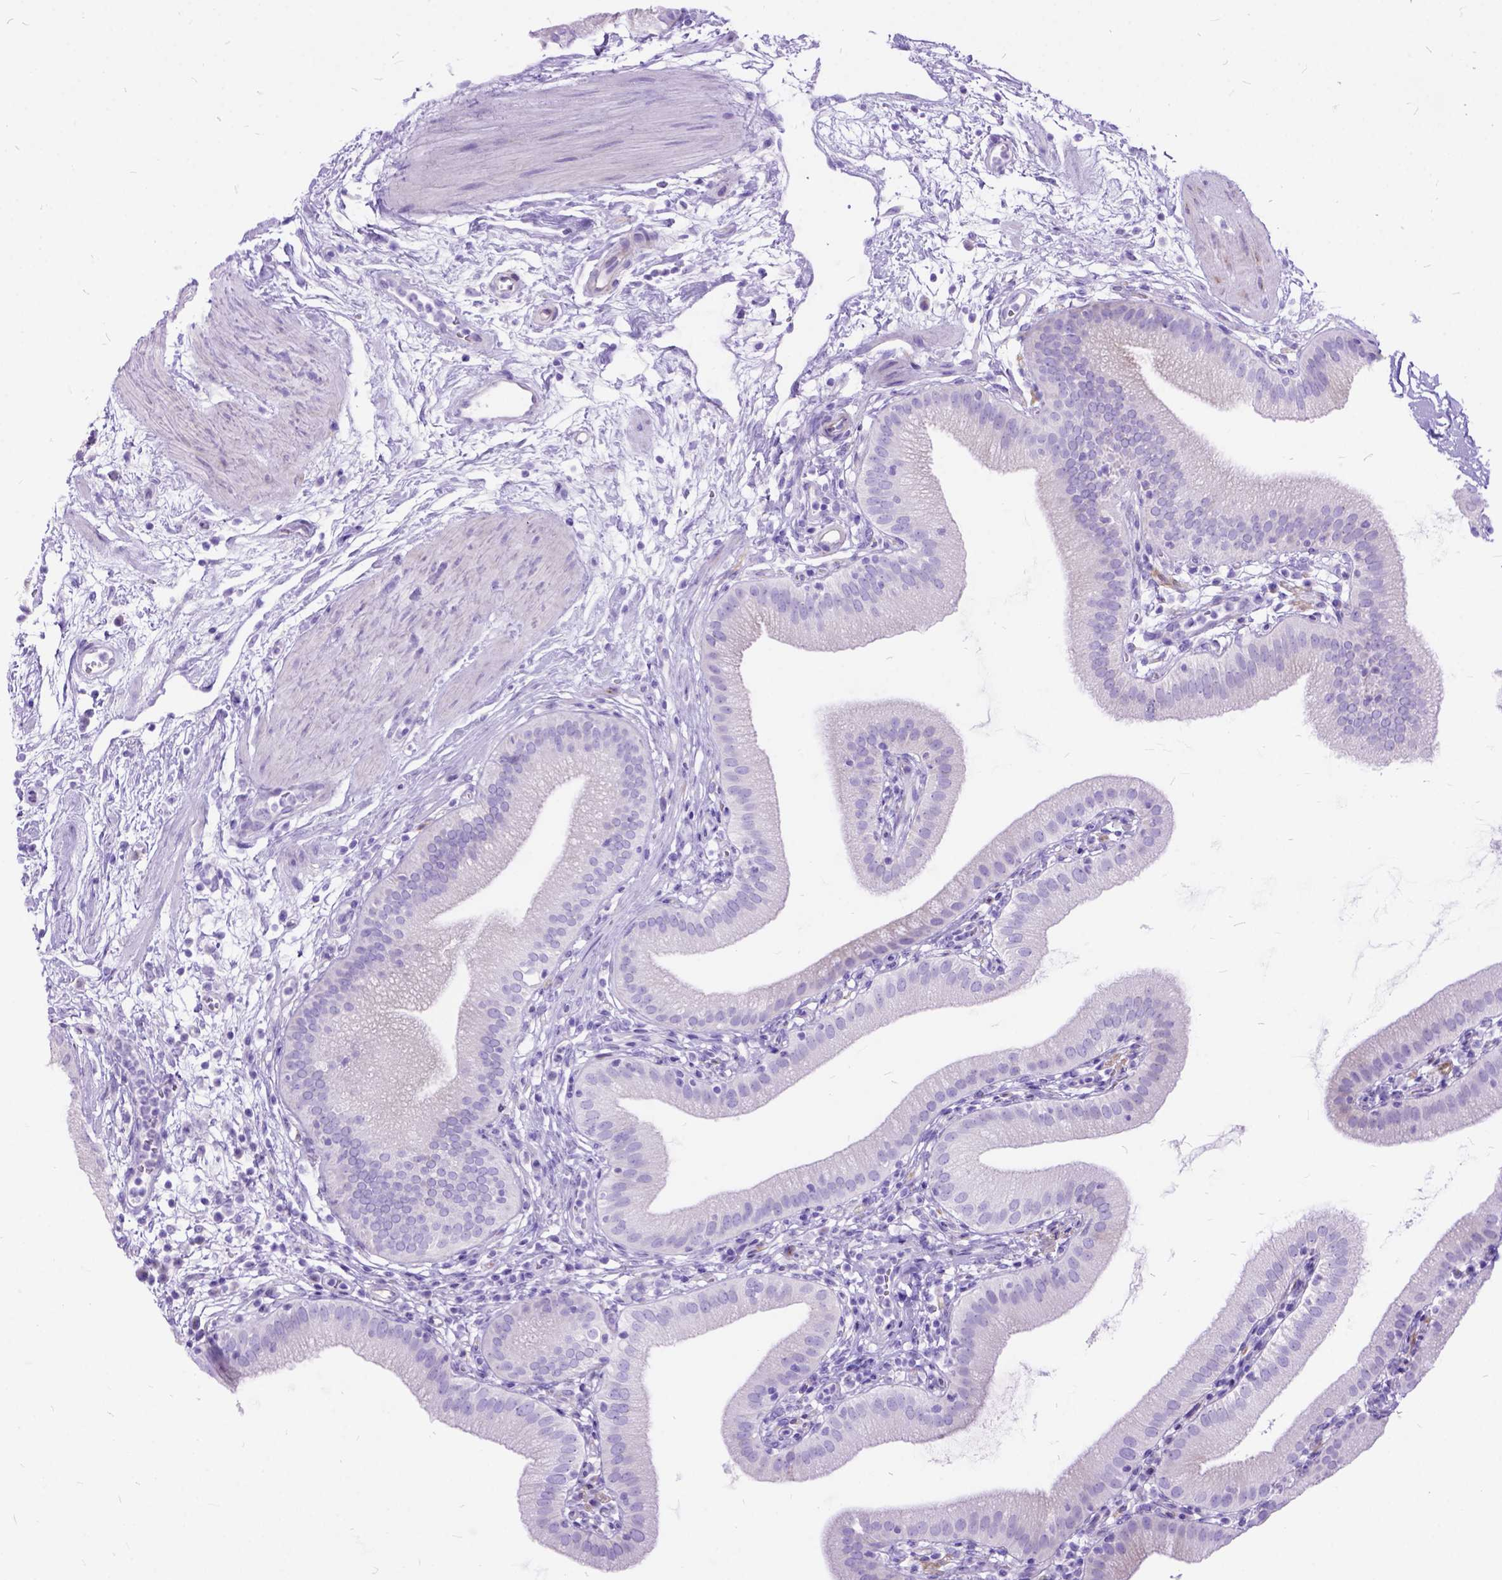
{"staining": {"intensity": "negative", "quantity": "none", "location": "none"}, "tissue": "gallbladder", "cell_type": "Glandular cells", "image_type": "normal", "snomed": [{"axis": "morphology", "description": "Normal tissue, NOS"}, {"axis": "topography", "description": "Gallbladder"}], "caption": "The micrograph reveals no significant expression in glandular cells of gallbladder.", "gene": "DNAH2", "patient": {"sex": "female", "age": 65}}